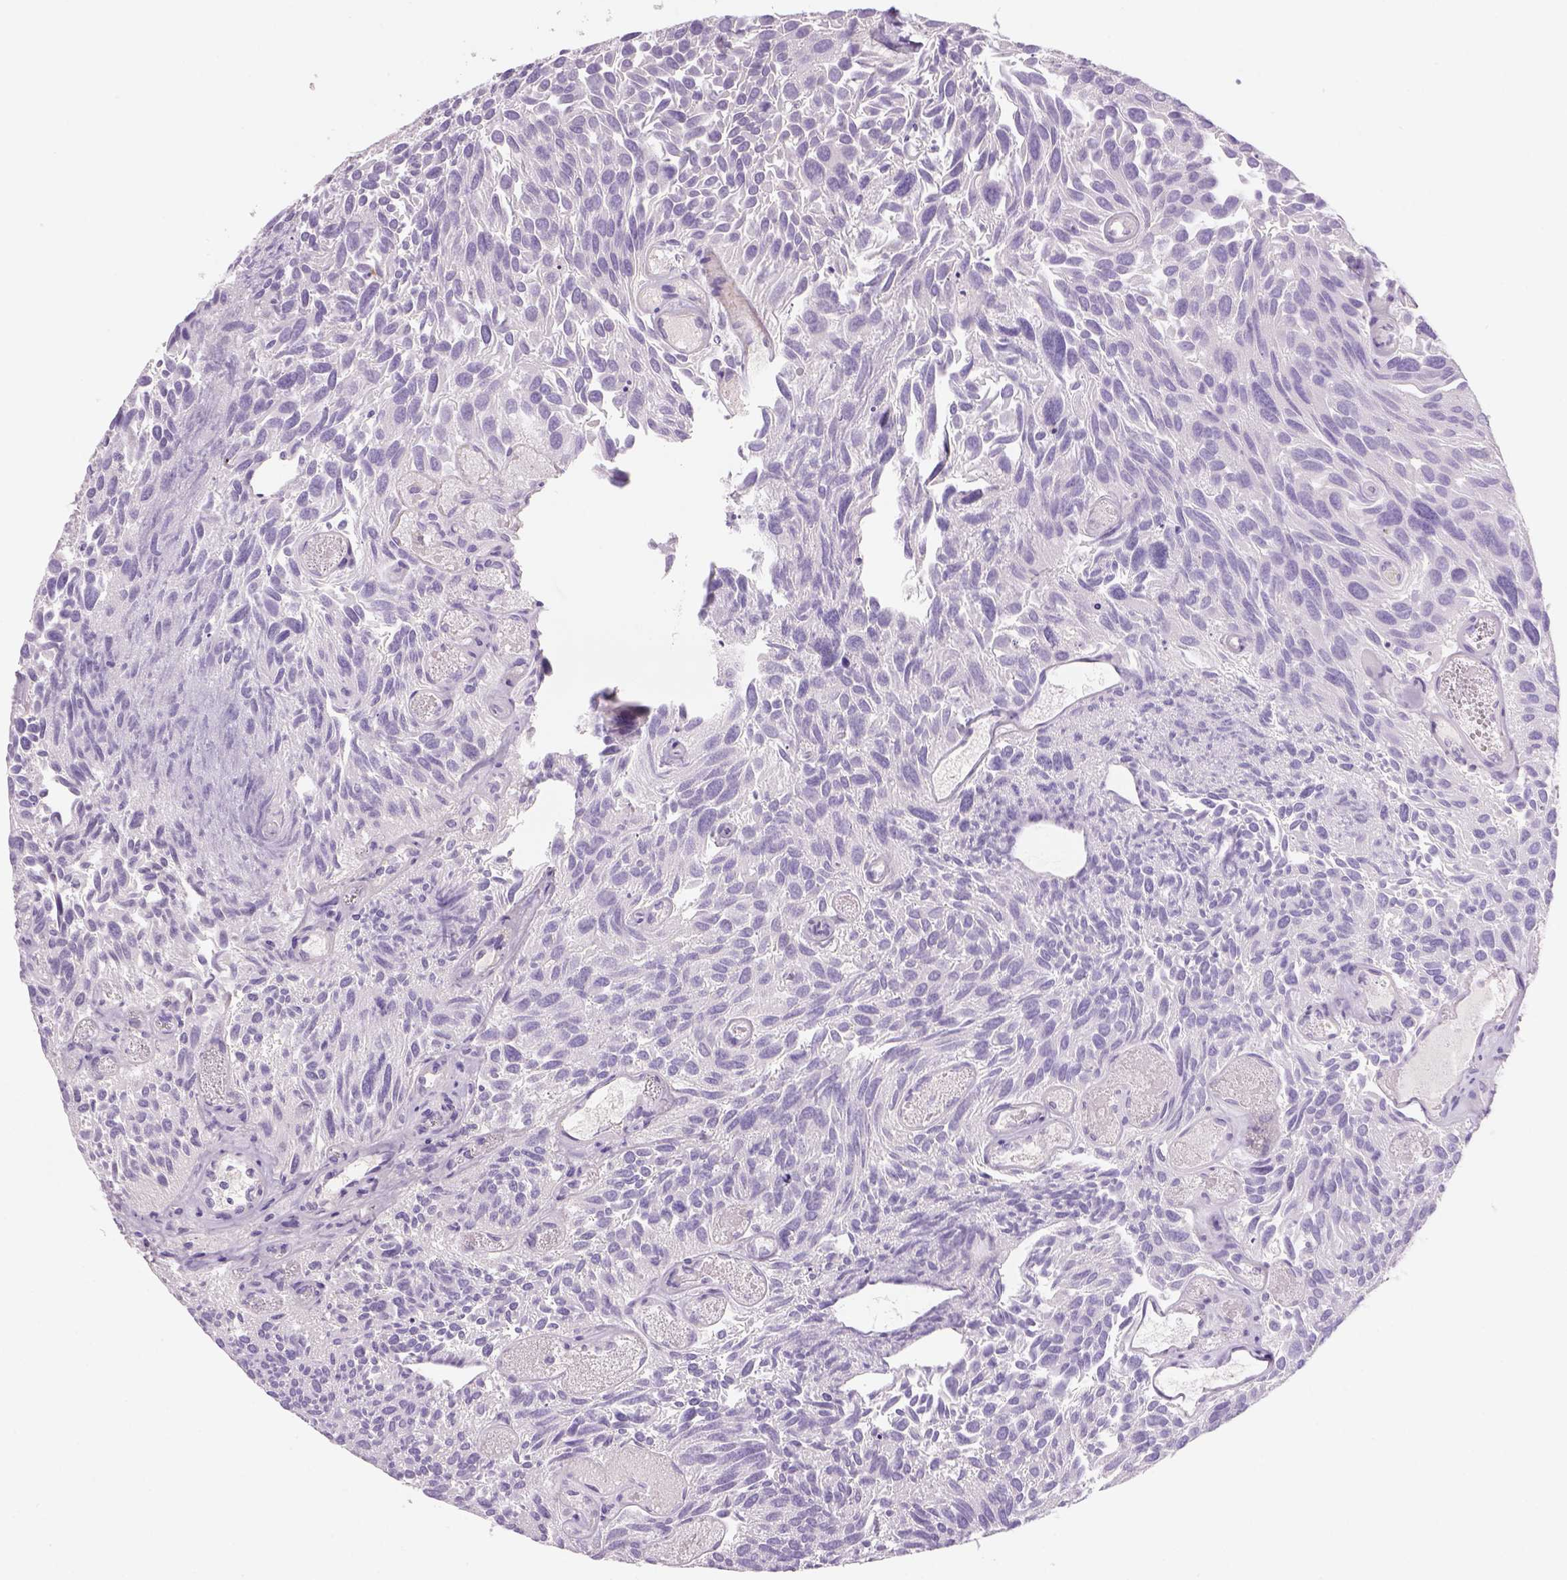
{"staining": {"intensity": "negative", "quantity": "none", "location": "none"}, "tissue": "urothelial cancer", "cell_type": "Tumor cells", "image_type": "cancer", "snomed": [{"axis": "morphology", "description": "Urothelial carcinoma, Low grade"}, {"axis": "topography", "description": "Urinary bladder"}], "caption": "High power microscopy image of an IHC micrograph of urothelial carcinoma (low-grade), revealing no significant staining in tumor cells.", "gene": "TENM4", "patient": {"sex": "female", "age": 69}}